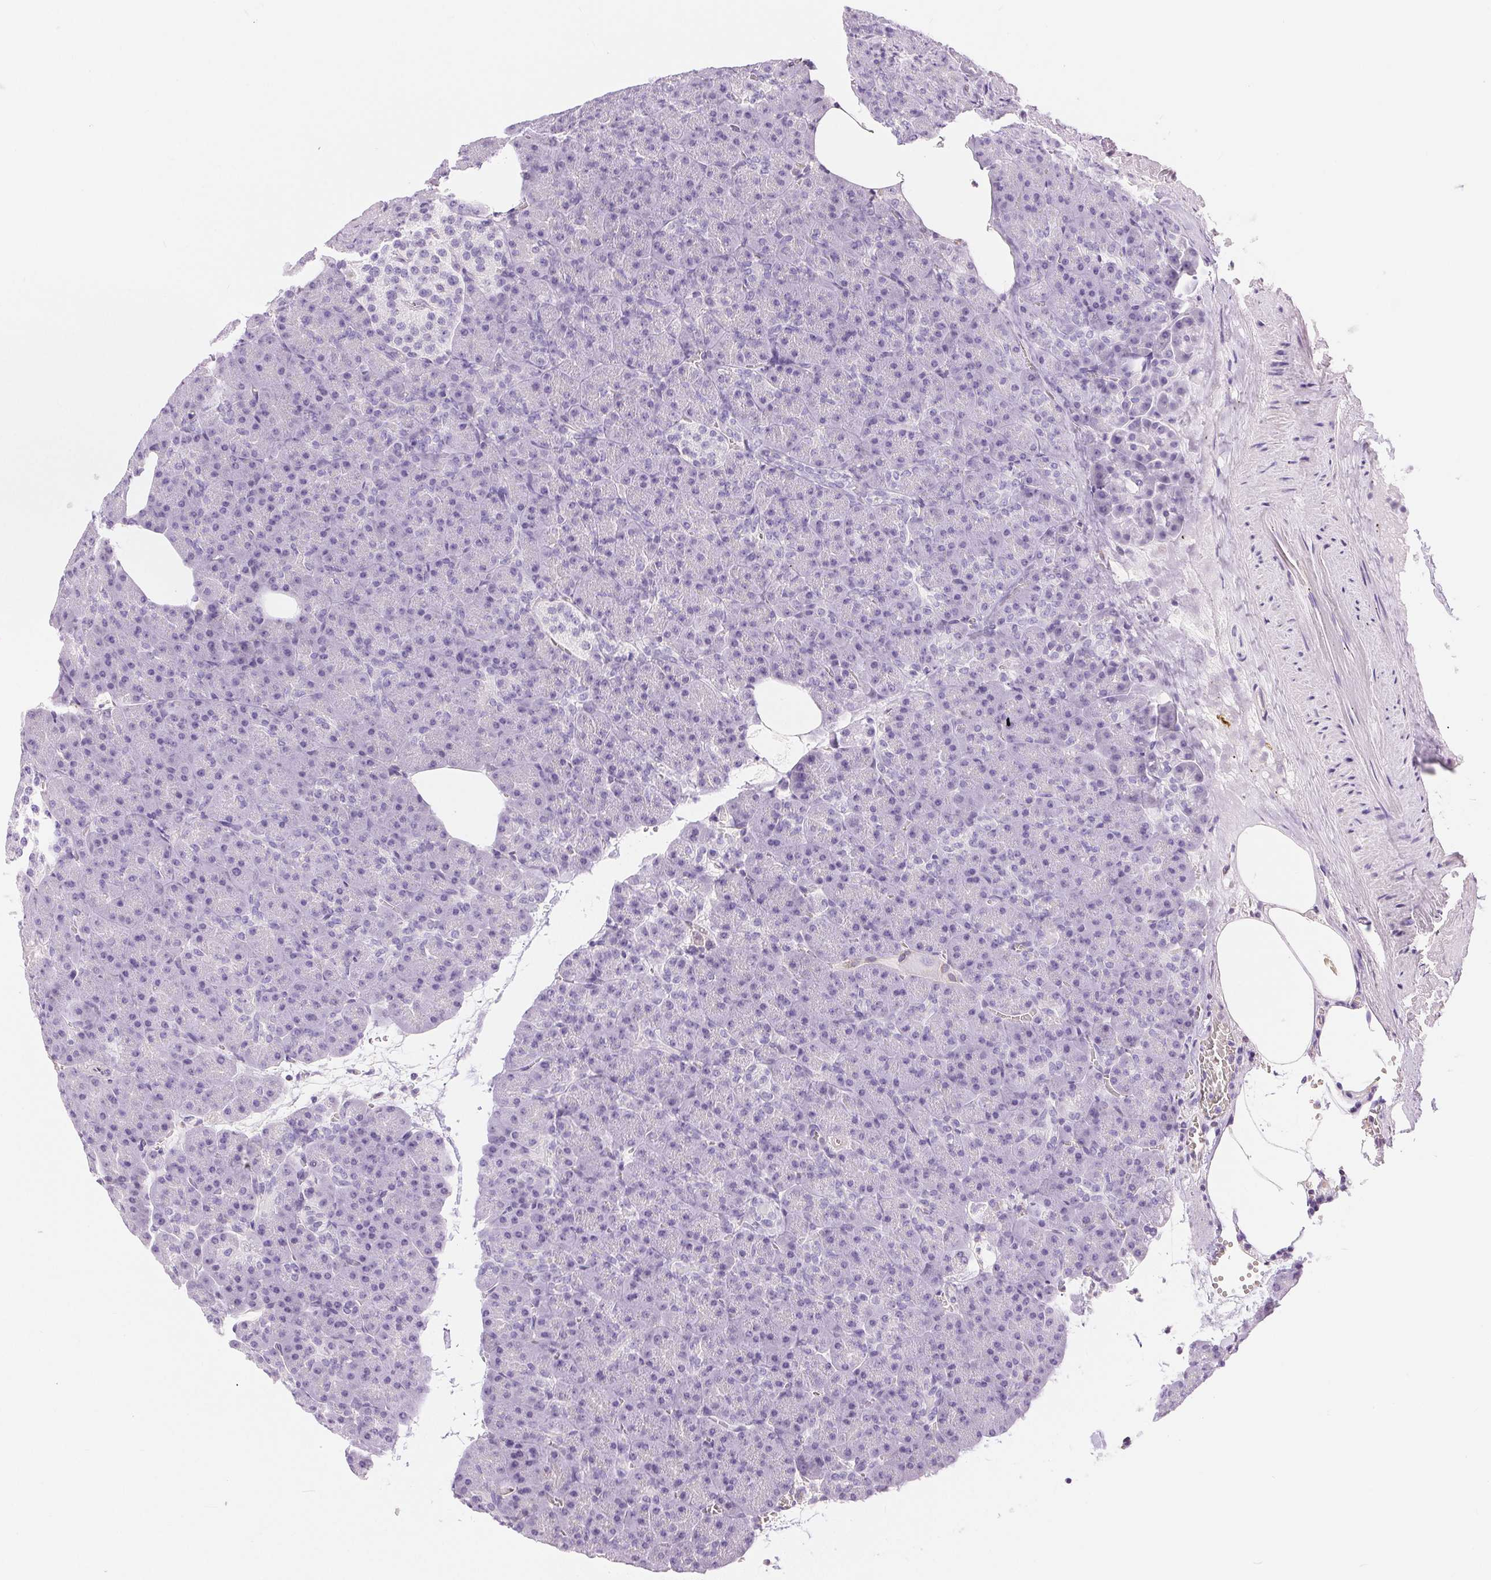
{"staining": {"intensity": "negative", "quantity": "none", "location": "none"}, "tissue": "pancreas", "cell_type": "Exocrine glandular cells", "image_type": "normal", "snomed": [{"axis": "morphology", "description": "Normal tissue, NOS"}, {"axis": "topography", "description": "Pancreas"}], "caption": "A high-resolution image shows immunohistochemistry (IHC) staining of normal pancreas, which exhibits no significant expression in exocrine glandular cells.", "gene": "GFAP", "patient": {"sex": "female", "age": 74}}